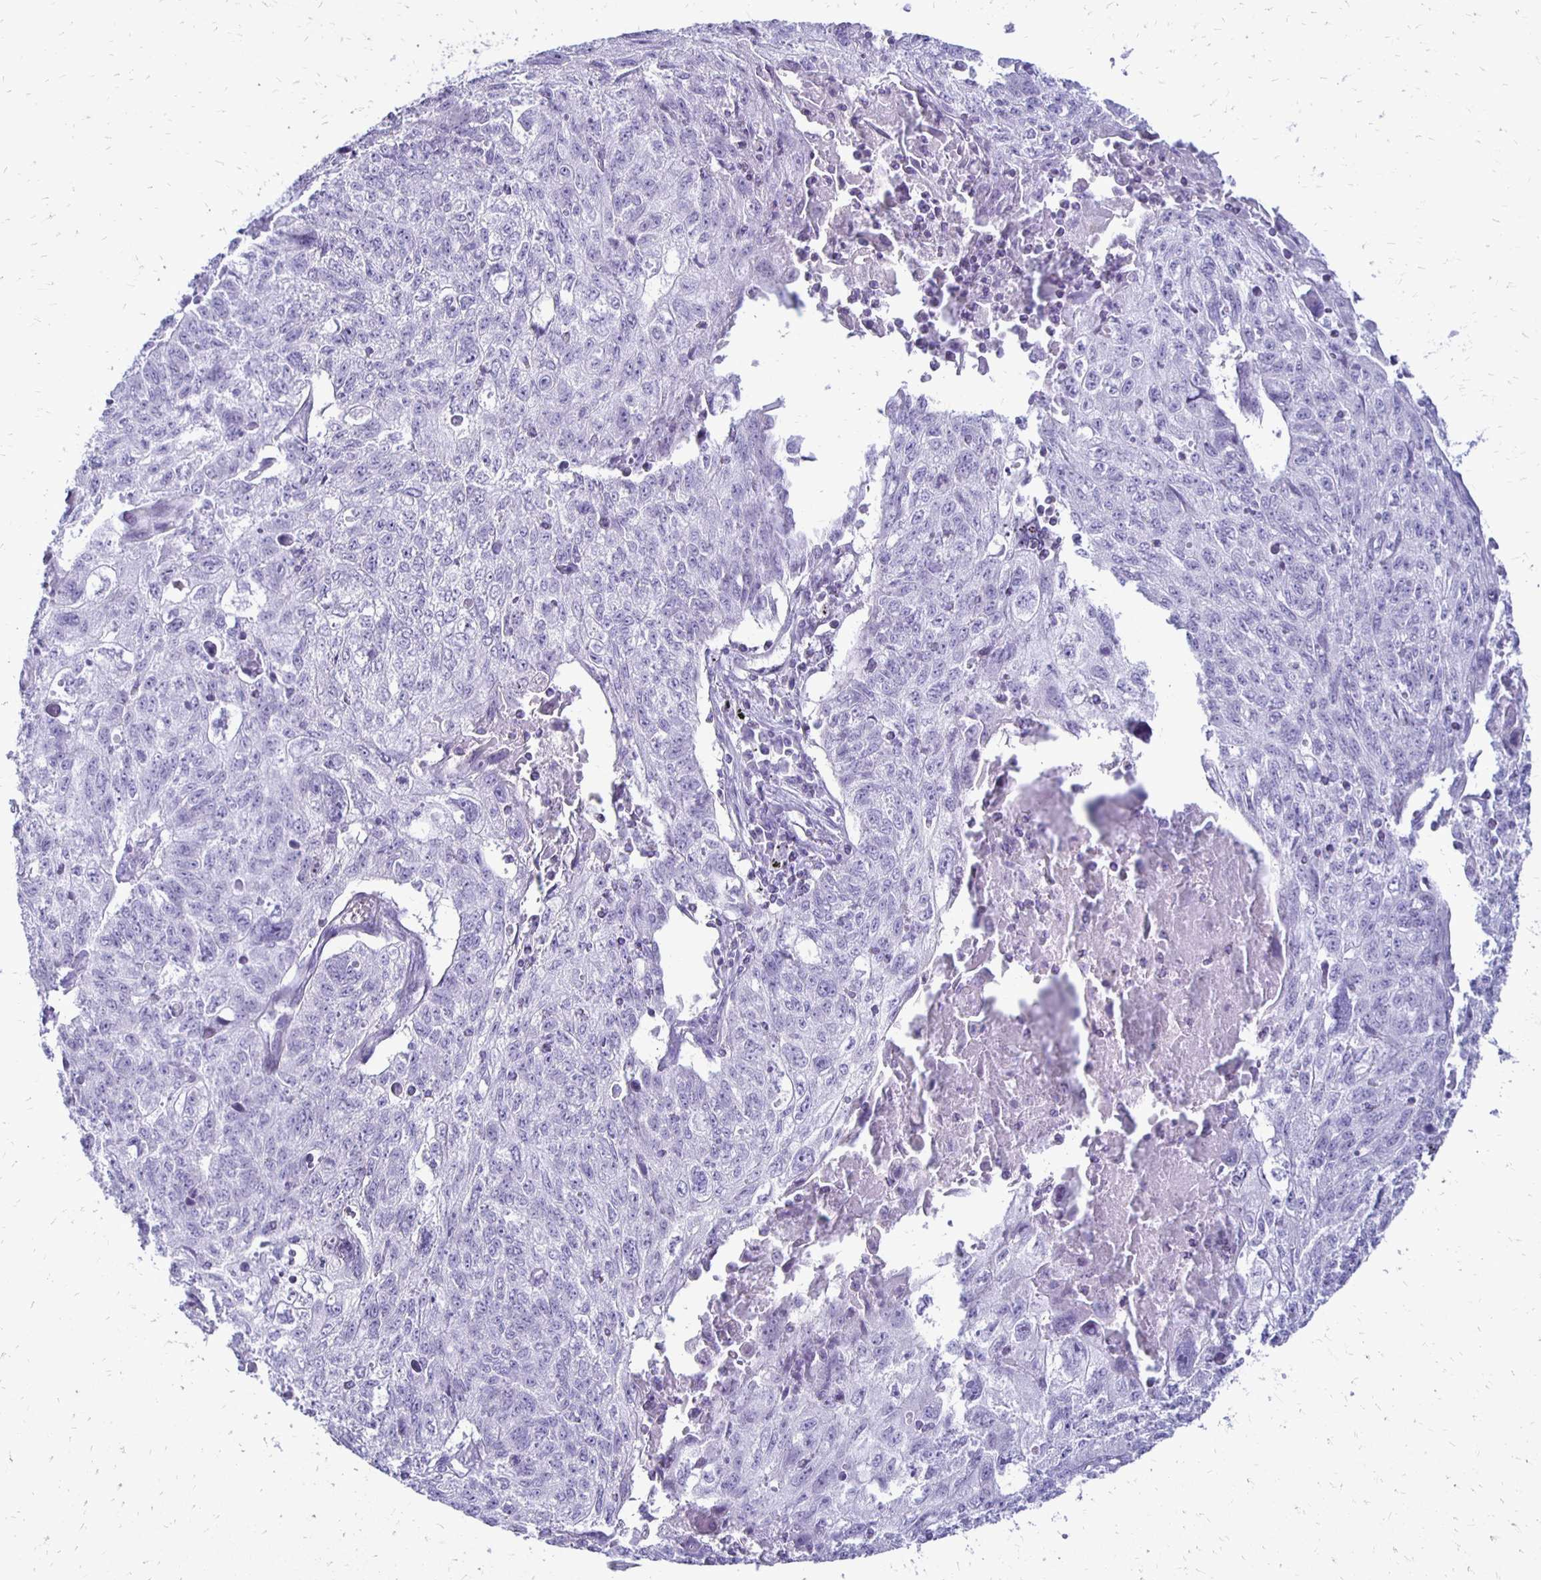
{"staining": {"intensity": "negative", "quantity": "none", "location": "none"}, "tissue": "lung cancer", "cell_type": "Tumor cells", "image_type": "cancer", "snomed": [{"axis": "morphology", "description": "Normal morphology"}, {"axis": "morphology", "description": "Aneuploidy"}, {"axis": "morphology", "description": "Squamous cell carcinoma, NOS"}, {"axis": "topography", "description": "Lymph node"}, {"axis": "topography", "description": "Lung"}], "caption": "An immunohistochemistry micrograph of lung cancer is shown. There is no staining in tumor cells of lung cancer.", "gene": "RYR1", "patient": {"sex": "female", "age": 76}}